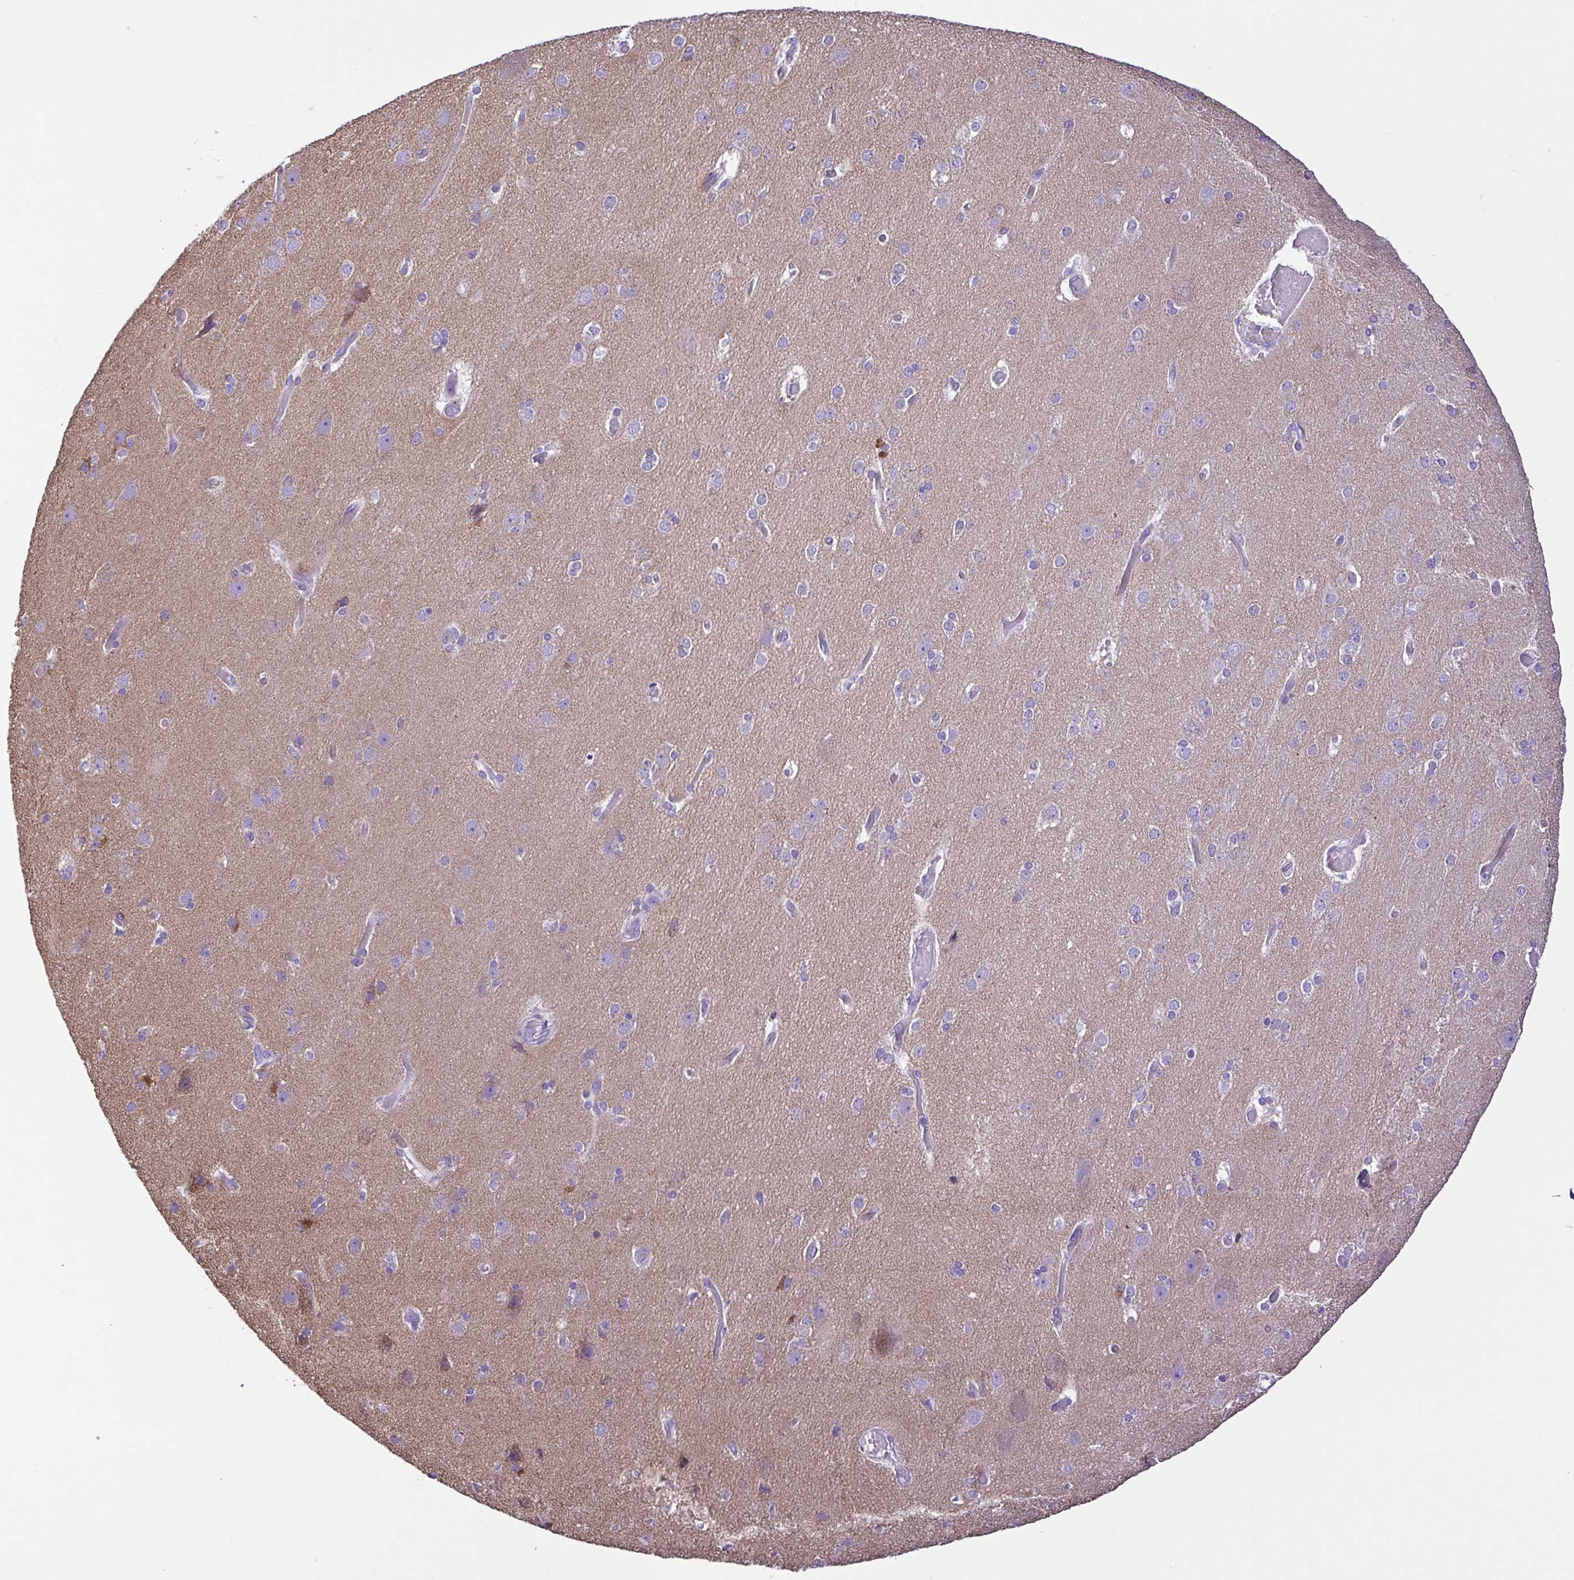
{"staining": {"intensity": "negative", "quantity": "none", "location": "none"}, "tissue": "cerebral cortex", "cell_type": "Endothelial cells", "image_type": "normal", "snomed": [{"axis": "morphology", "description": "Normal tissue, NOS"}, {"axis": "morphology", "description": "Glioma, malignant, High grade"}, {"axis": "topography", "description": "Cerebral cortex"}], "caption": "Human cerebral cortex stained for a protein using immunohistochemistry (IHC) demonstrates no positivity in endothelial cells.", "gene": "SYT1", "patient": {"sex": "male", "age": 71}}